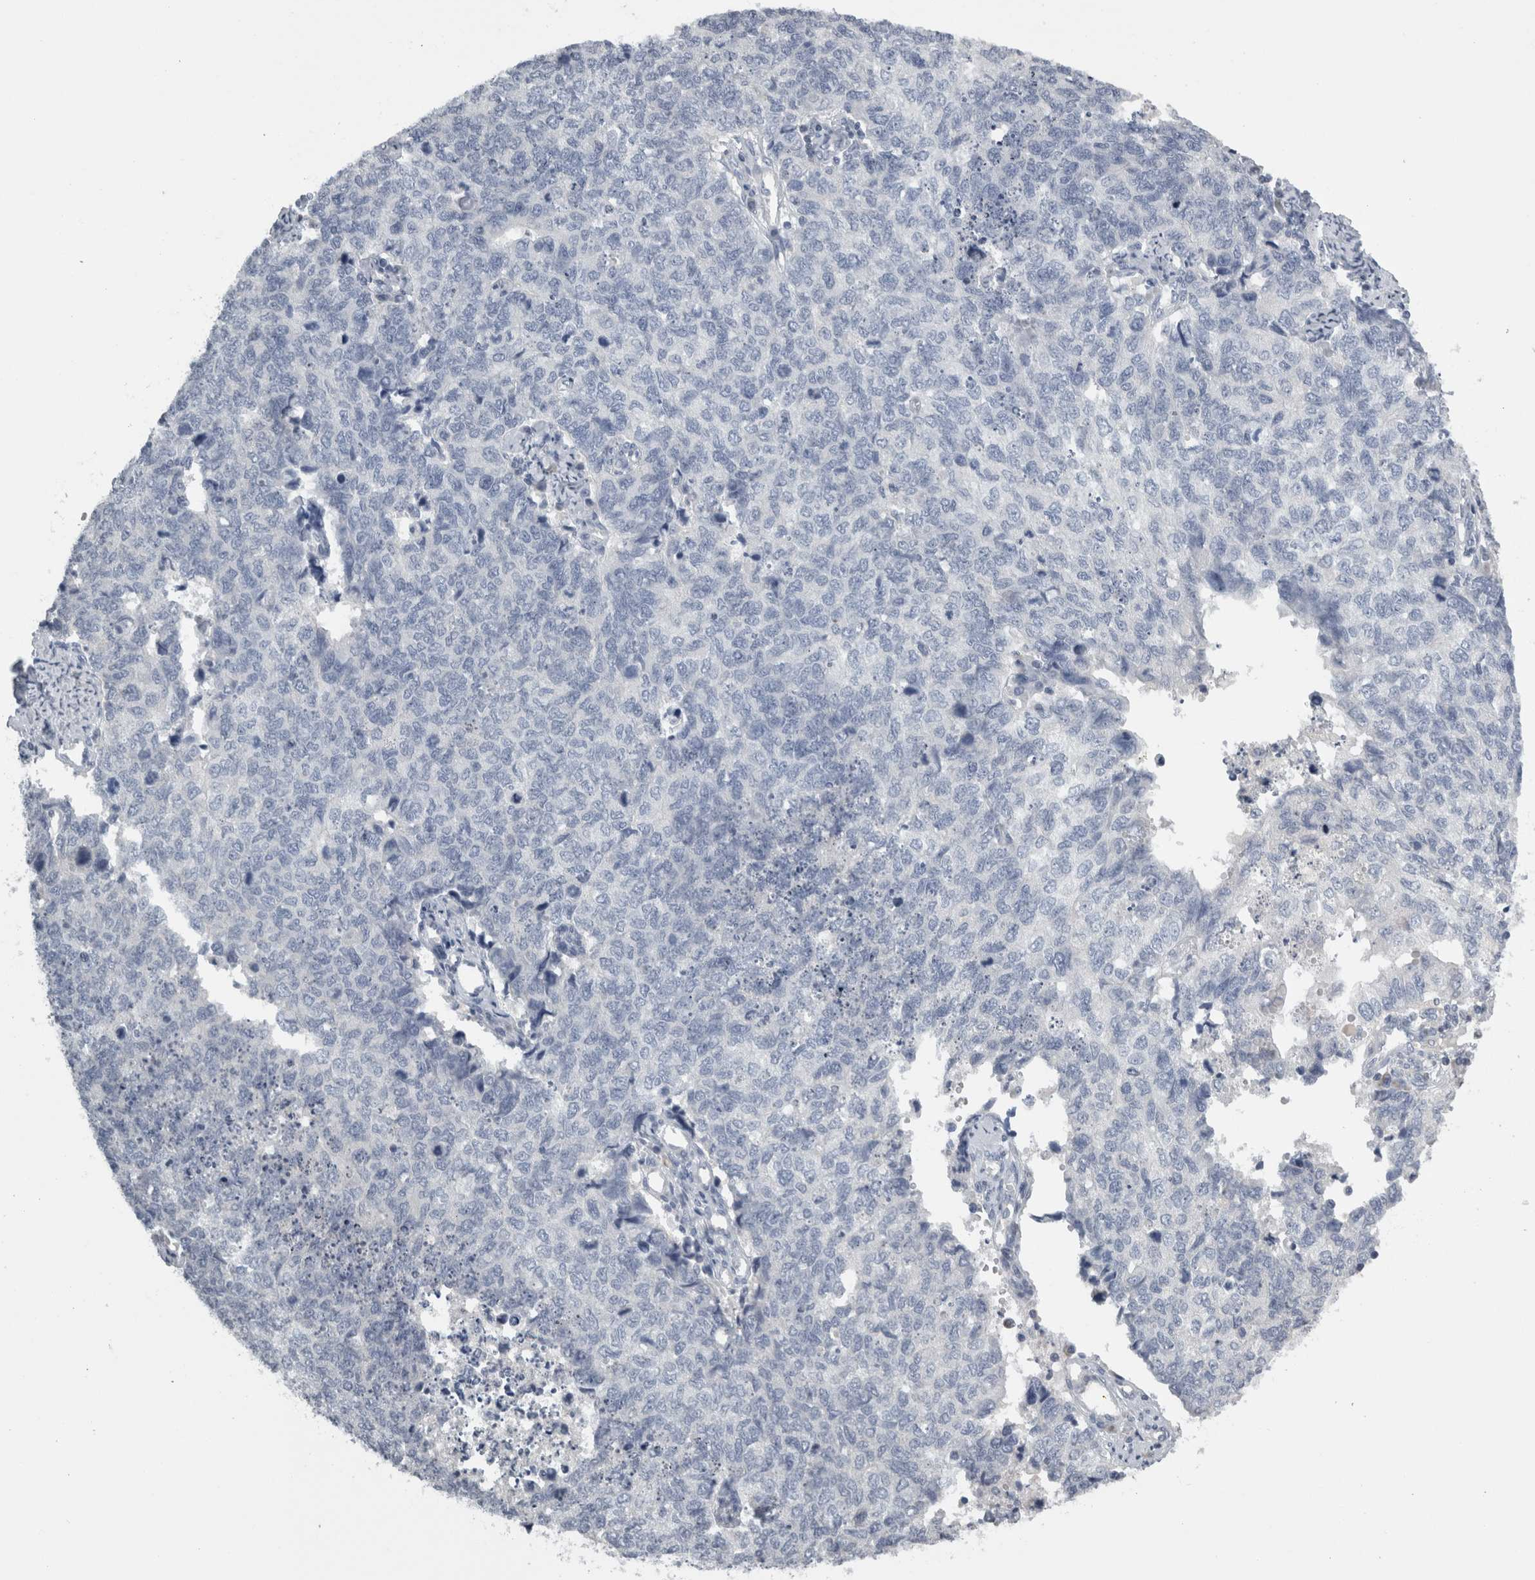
{"staining": {"intensity": "negative", "quantity": "none", "location": "none"}, "tissue": "cervical cancer", "cell_type": "Tumor cells", "image_type": "cancer", "snomed": [{"axis": "morphology", "description": "Squamous cell carcinoma, NOS"}, {"axis": "topography", "description": "Cervix"}], "caption": "Immunohistochemistry of human cervical cancer (squamous cell carcinoma) exhibits no positivity in tumor cells. Nuclei are stained in blue.", "gene": "TCAP", "patient": {"sex": "female", "age": 63}}